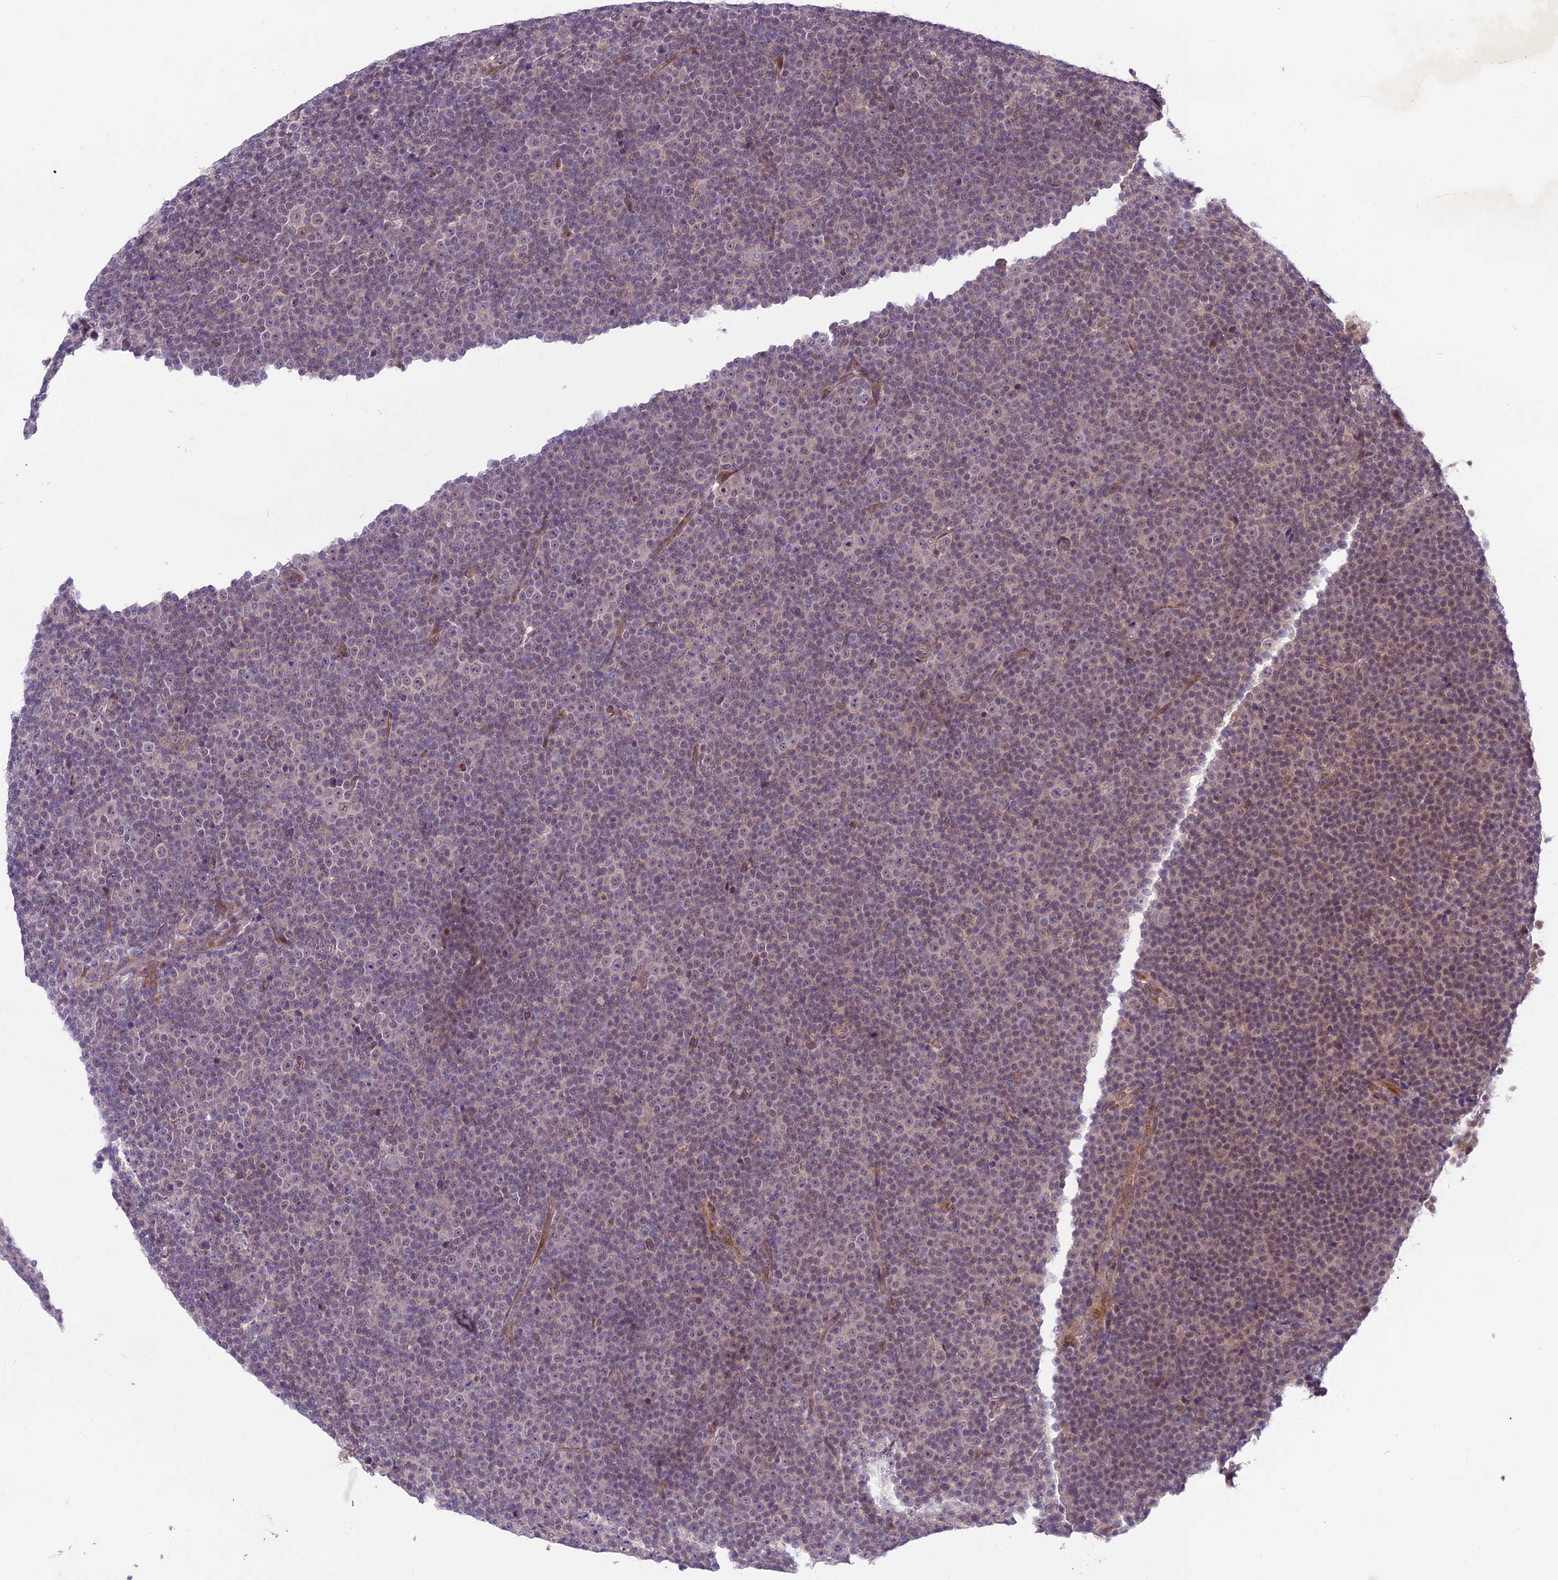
{"staining": {"intensity": "negative", "quantity": "none", "location": "none"}, "tissue": "lymphoma", "cell_type": "Tumor cells", "image_type": "cancer", "snomed": [{"axis": "morphology", "description": "Malignant lymphoma, non-Hodgkin's type, Low grade"}, {"axis": "topography", "description": "Lymph node"}], "caption": "This is a image of immunohistochemistry (IHC) staining of lymphoma, which shows no expression in tumor cells.", "gene": "SPRED1", "patient": {"sex": "female", "age": 67}}